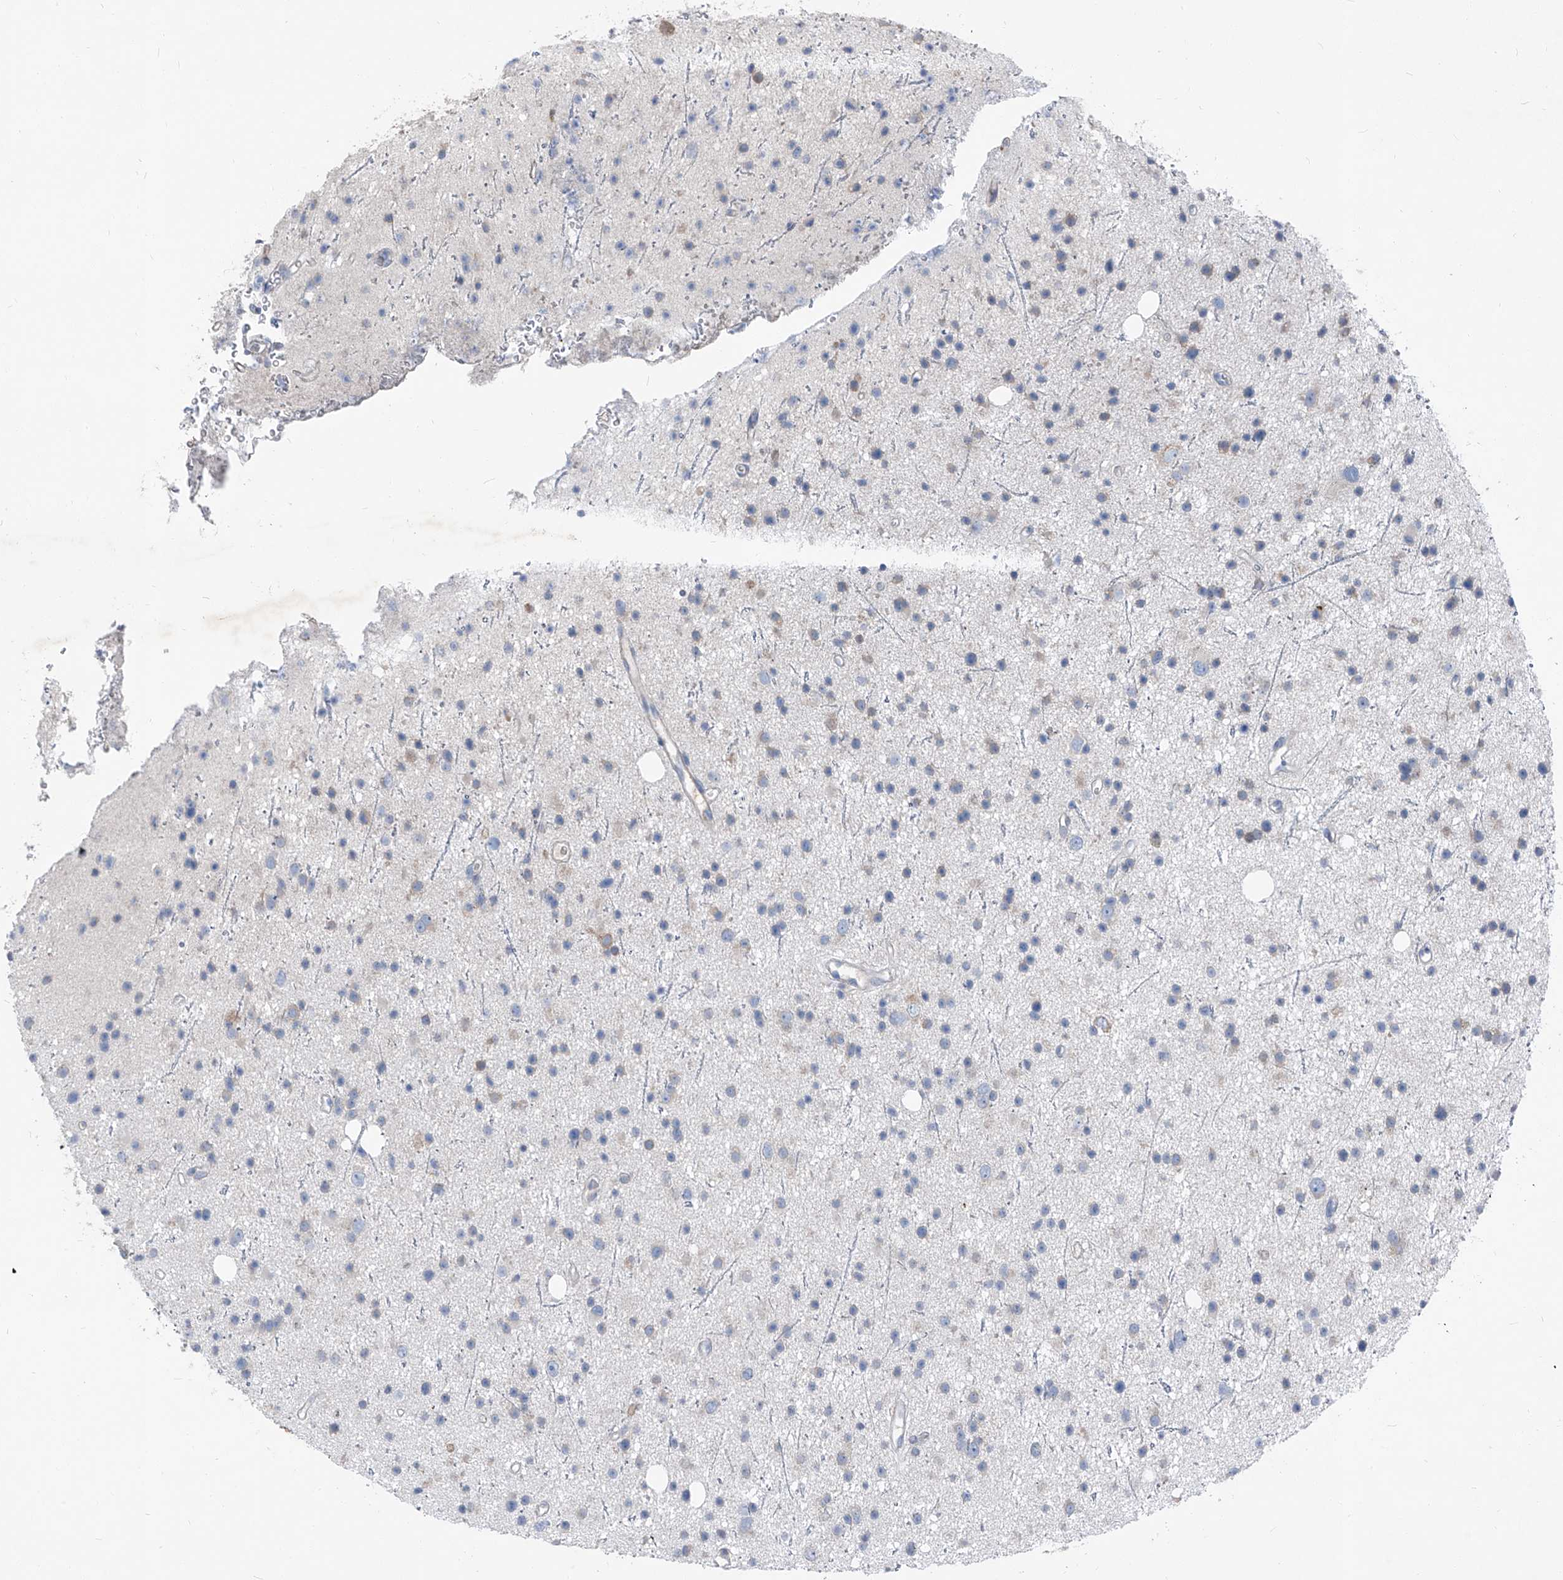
{"staining": {"intensity": "negative", "quantity": "none", "location": "none"}, "tissue": "glioma", "cell_type": "Tumor cells", "image_type": "cancer", "snomed": [{"axis": "morphology", "description": "Glioma, malignant, Low grade"}, {"axis": "topography", "description": "Cerebral cortex"}], "caption": "Immunohistochemistry (IHC) micrograph of human glioma stained for a protein (brown), which shows no staining in tumor cells. The staining is performed using DAB brown chromogen with nuclei counter-stained in using hematoxylin.", "gene": "IFI27", "patient": {"sex": "female", "age": 39}}